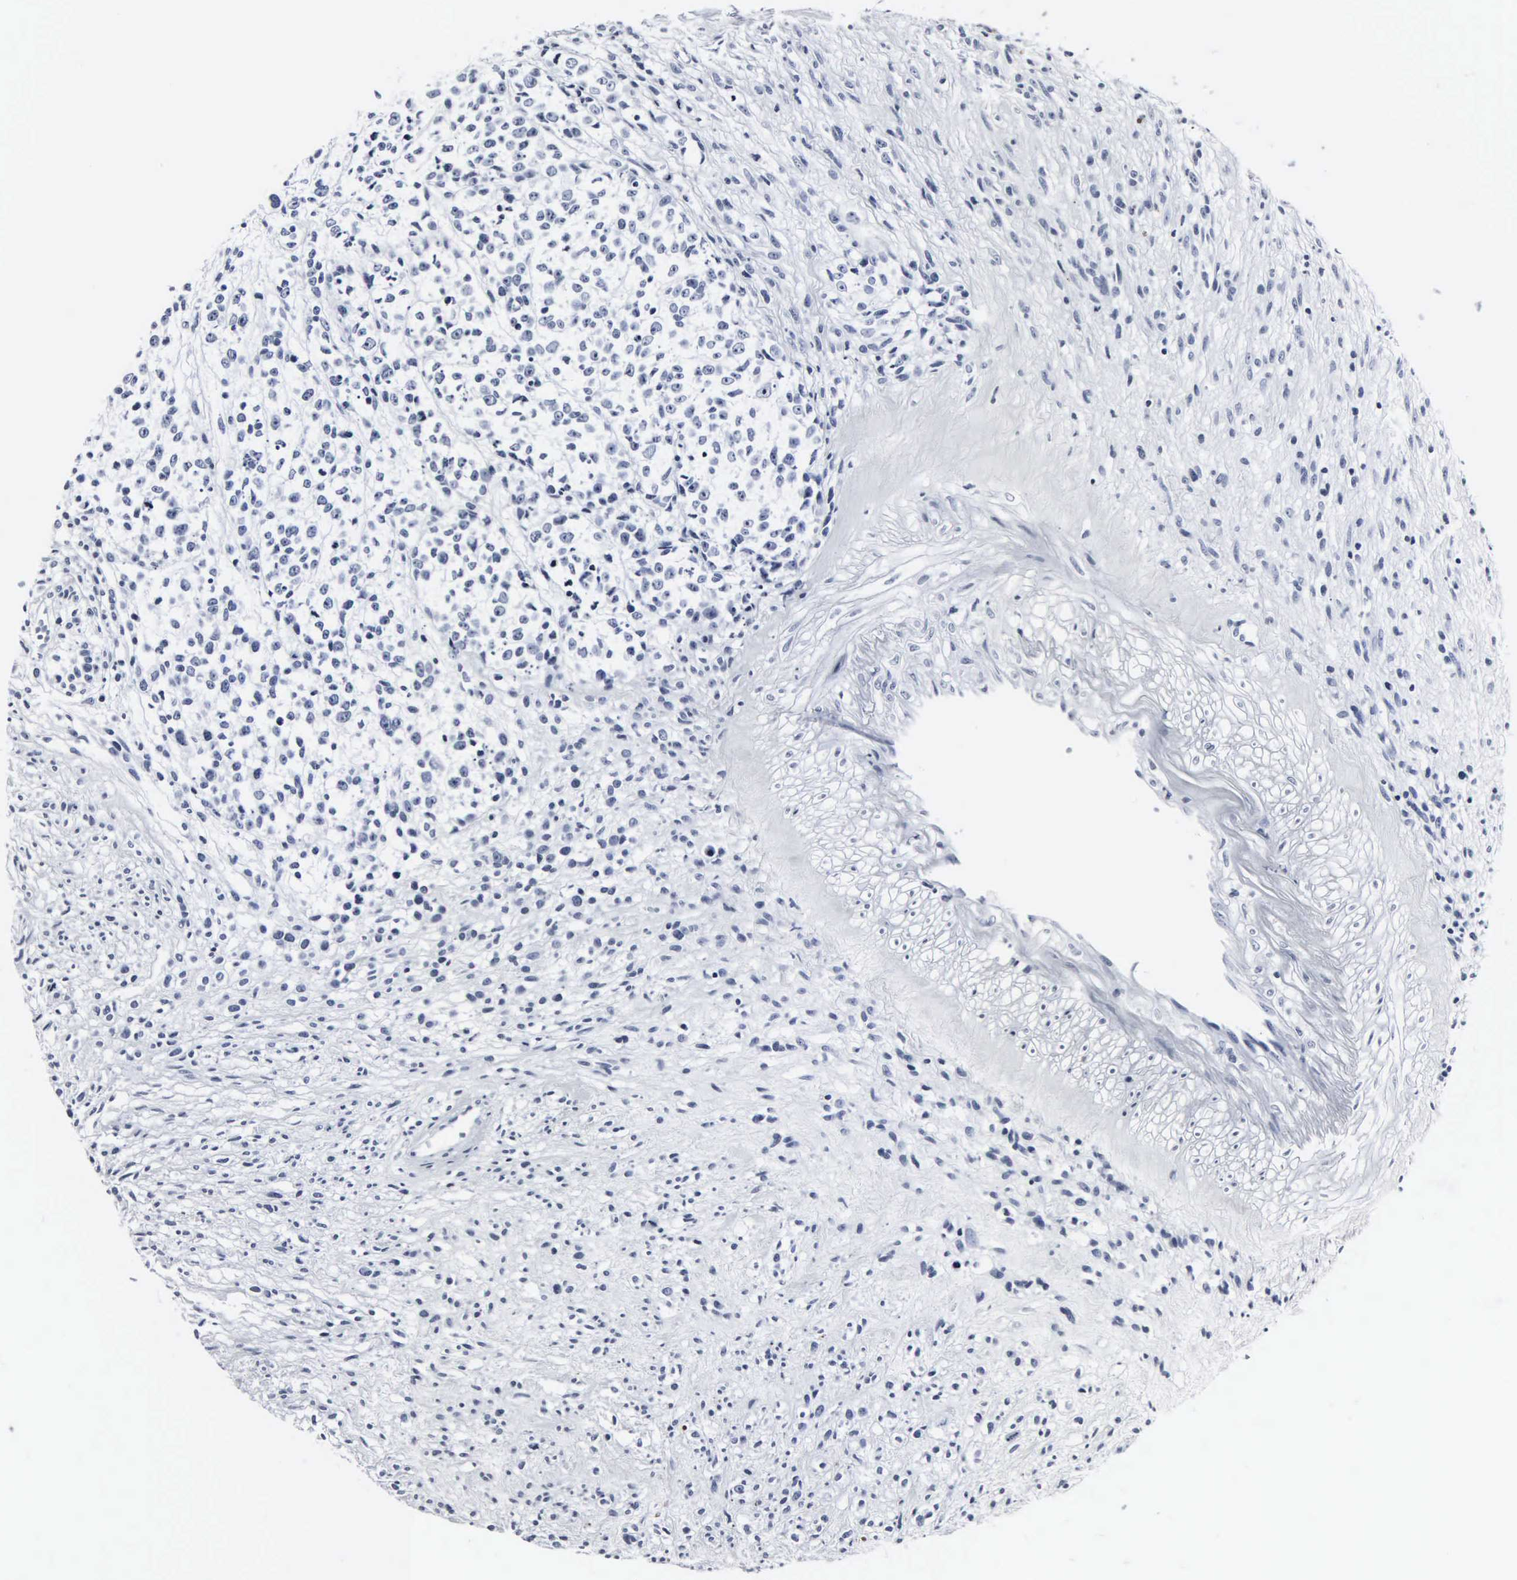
{"staining": {"intensity": "negative", "quantity": "none", "location": "none"}, "tissue": "glioma", "cell_type": "Tumor cells", "image_type": "cancer", "snomed": [{"axis": "morphology", "description": "Glioma, malignant, High grade"}, {"axis": "topography", "description": "Brain"}], "caption": "IHC of human malignant glioma (high-grade) exhibits no positivity in tumor cells. The staining is performed using DAB (3,3'-diaminobenzidine) brown chromogen with nuclei counter-stained in using hematoxylin.", "gene": "DGCR2", "patient": {"sex": "male", "age": 66}}